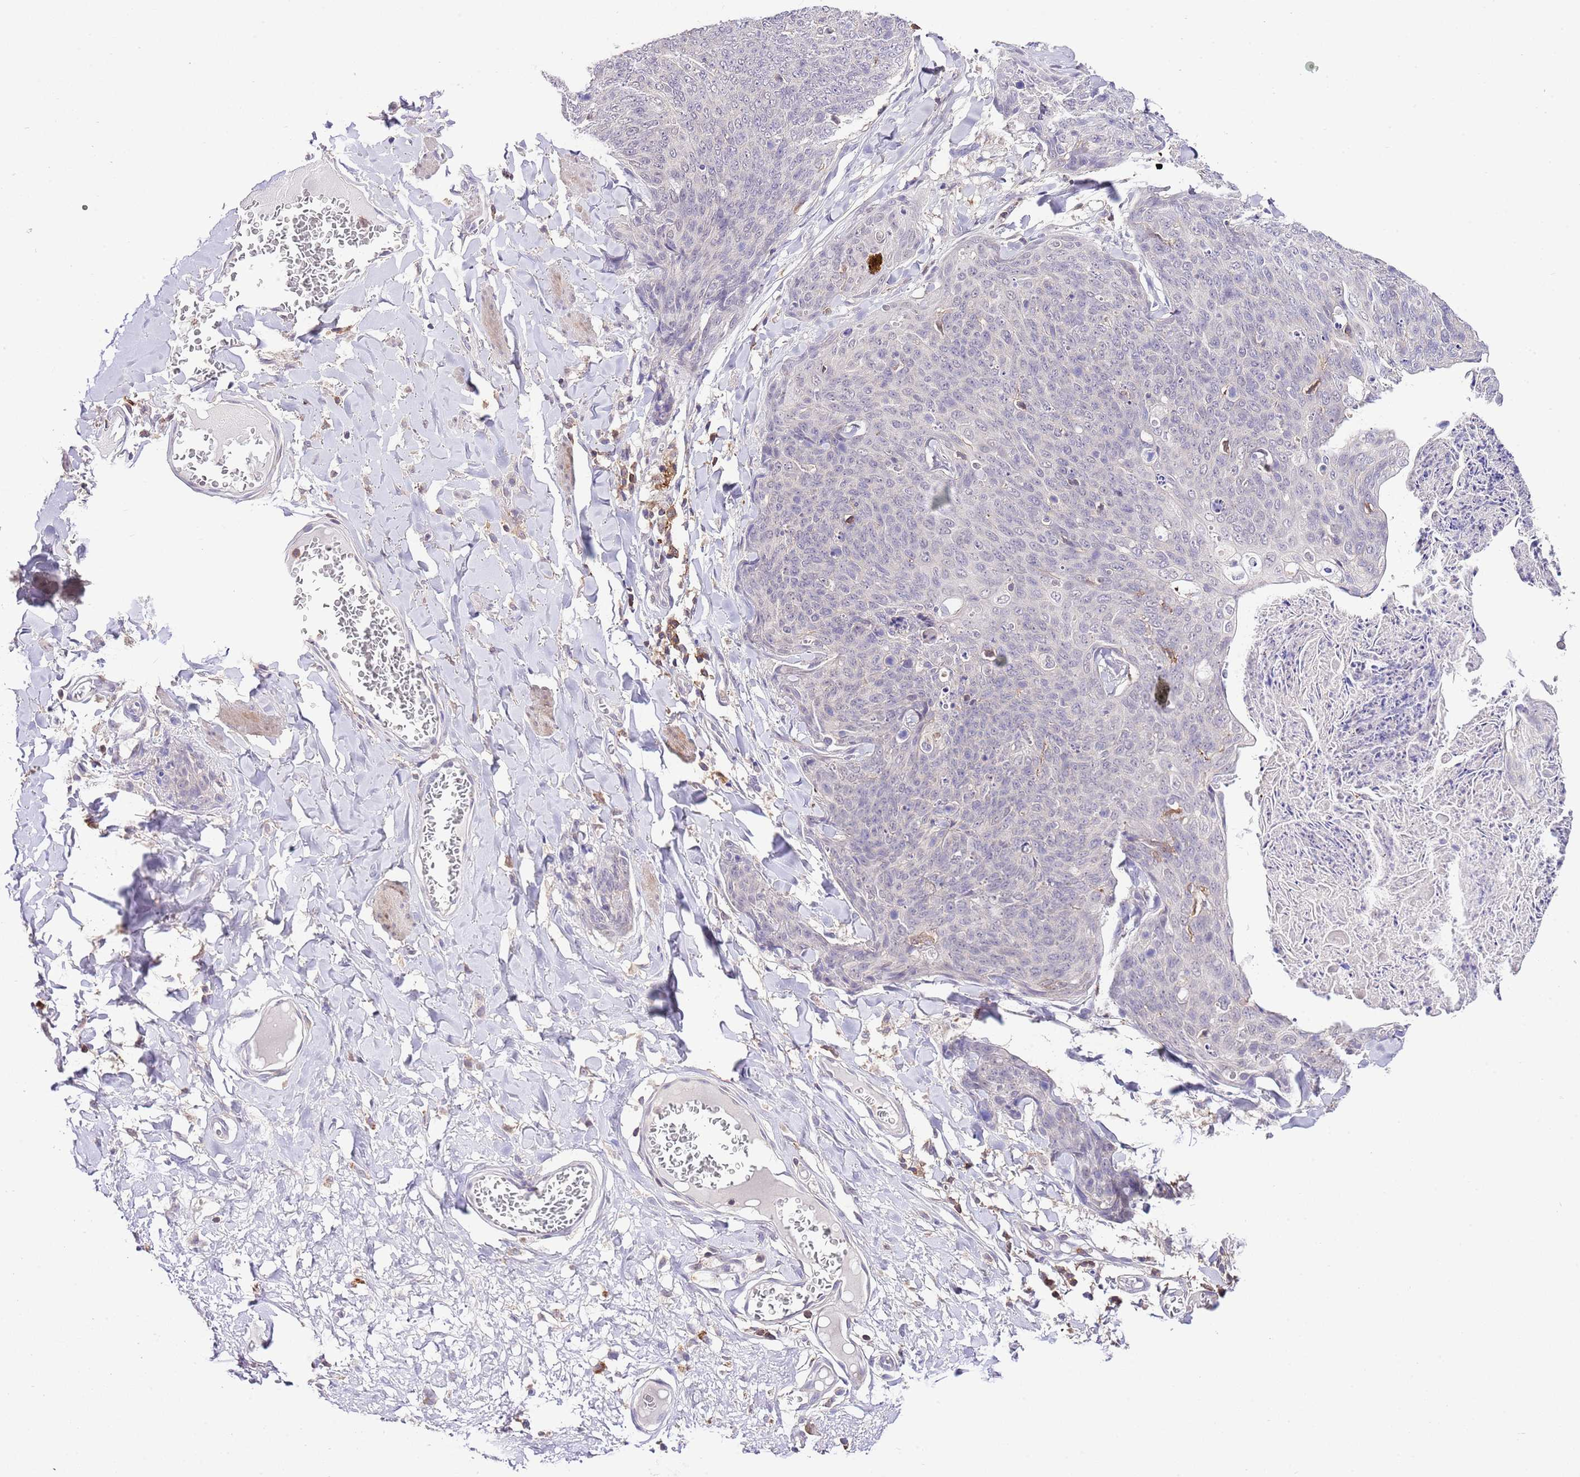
{"staining": {"intensity": "negative", "quantity": "none", "location": "none"}, "tissue": "skin cancer", "cell_type": "Tumor cells", "image_type": "cancer", "snomed": [{"axis": "morphology", "description": "Squamous cell carcinoma, NOS"}, {"axis": "topography", "description": "Skin"}, {"axis": "topography", "description": "Vulva"}], "caption": "Protein analysis of skin cancer shows no significant staining in tumor cells.", "gene": "EFHD1", "patient": {"sex": "female", "age": 85}}